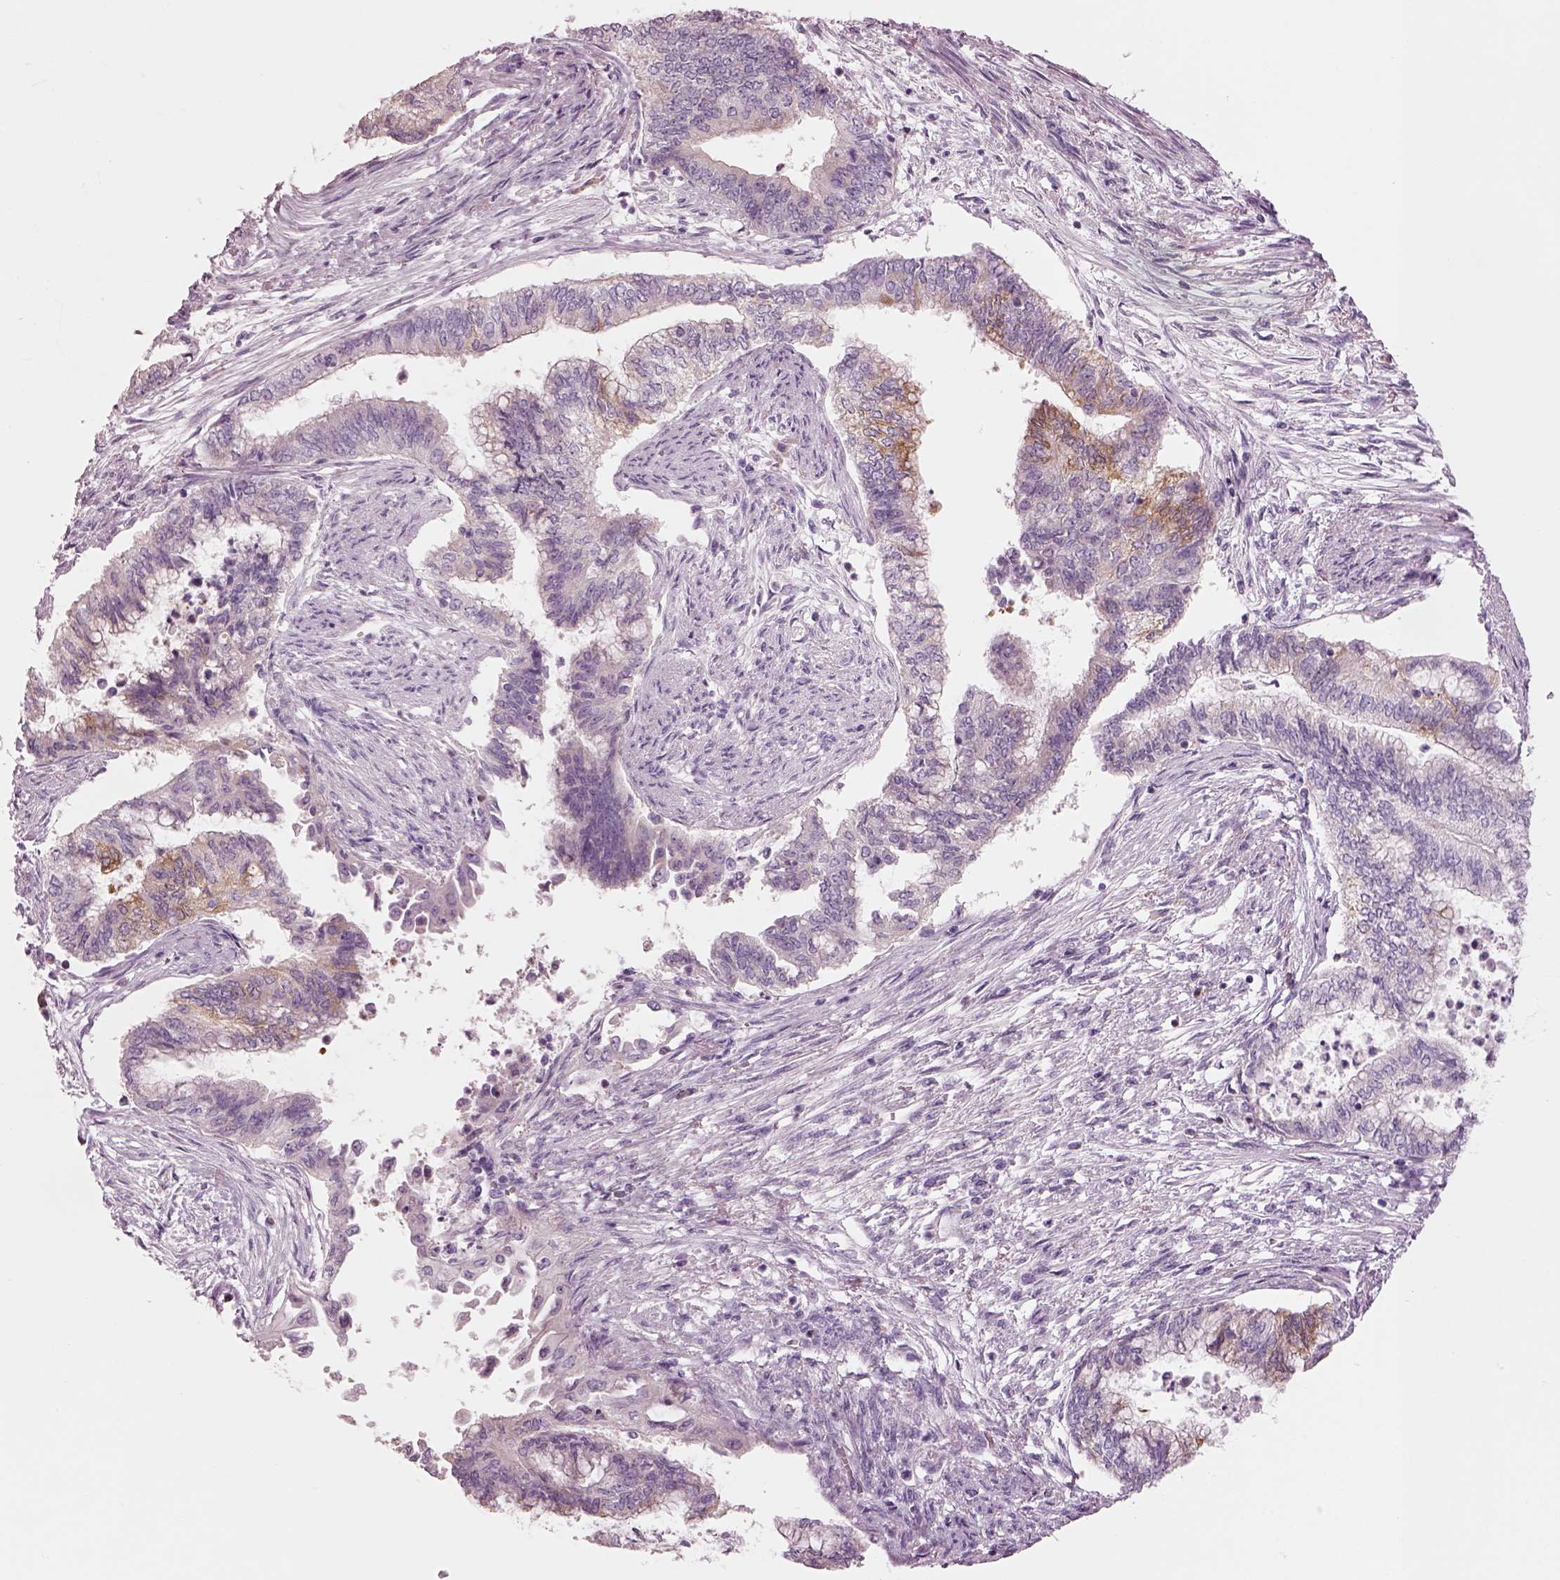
{"staining": {"intensity": "moderate", "quantity": "<25%", "location": "cytoplasmic/membranous"}, "tissue": "endometrial cancer", "cell_type": "Tumor cells", "image_type": "cancer", "snomed": [{"axis": "morphology", "description": "Adenocarcinoma, NOS"}, {"axis": "topography", "description": "Endometrium"}], "caption": "Immunohistochemistry histopathology image of human endometrial cancer (adenocarcinoma) stained for a protein (brown), which reveals low levels of moderate cytoplasmic/membranous expression in about <25% of tumor cells.", "gene": "SLC27A2", "patient": {"sex": "female", "age": 65}}